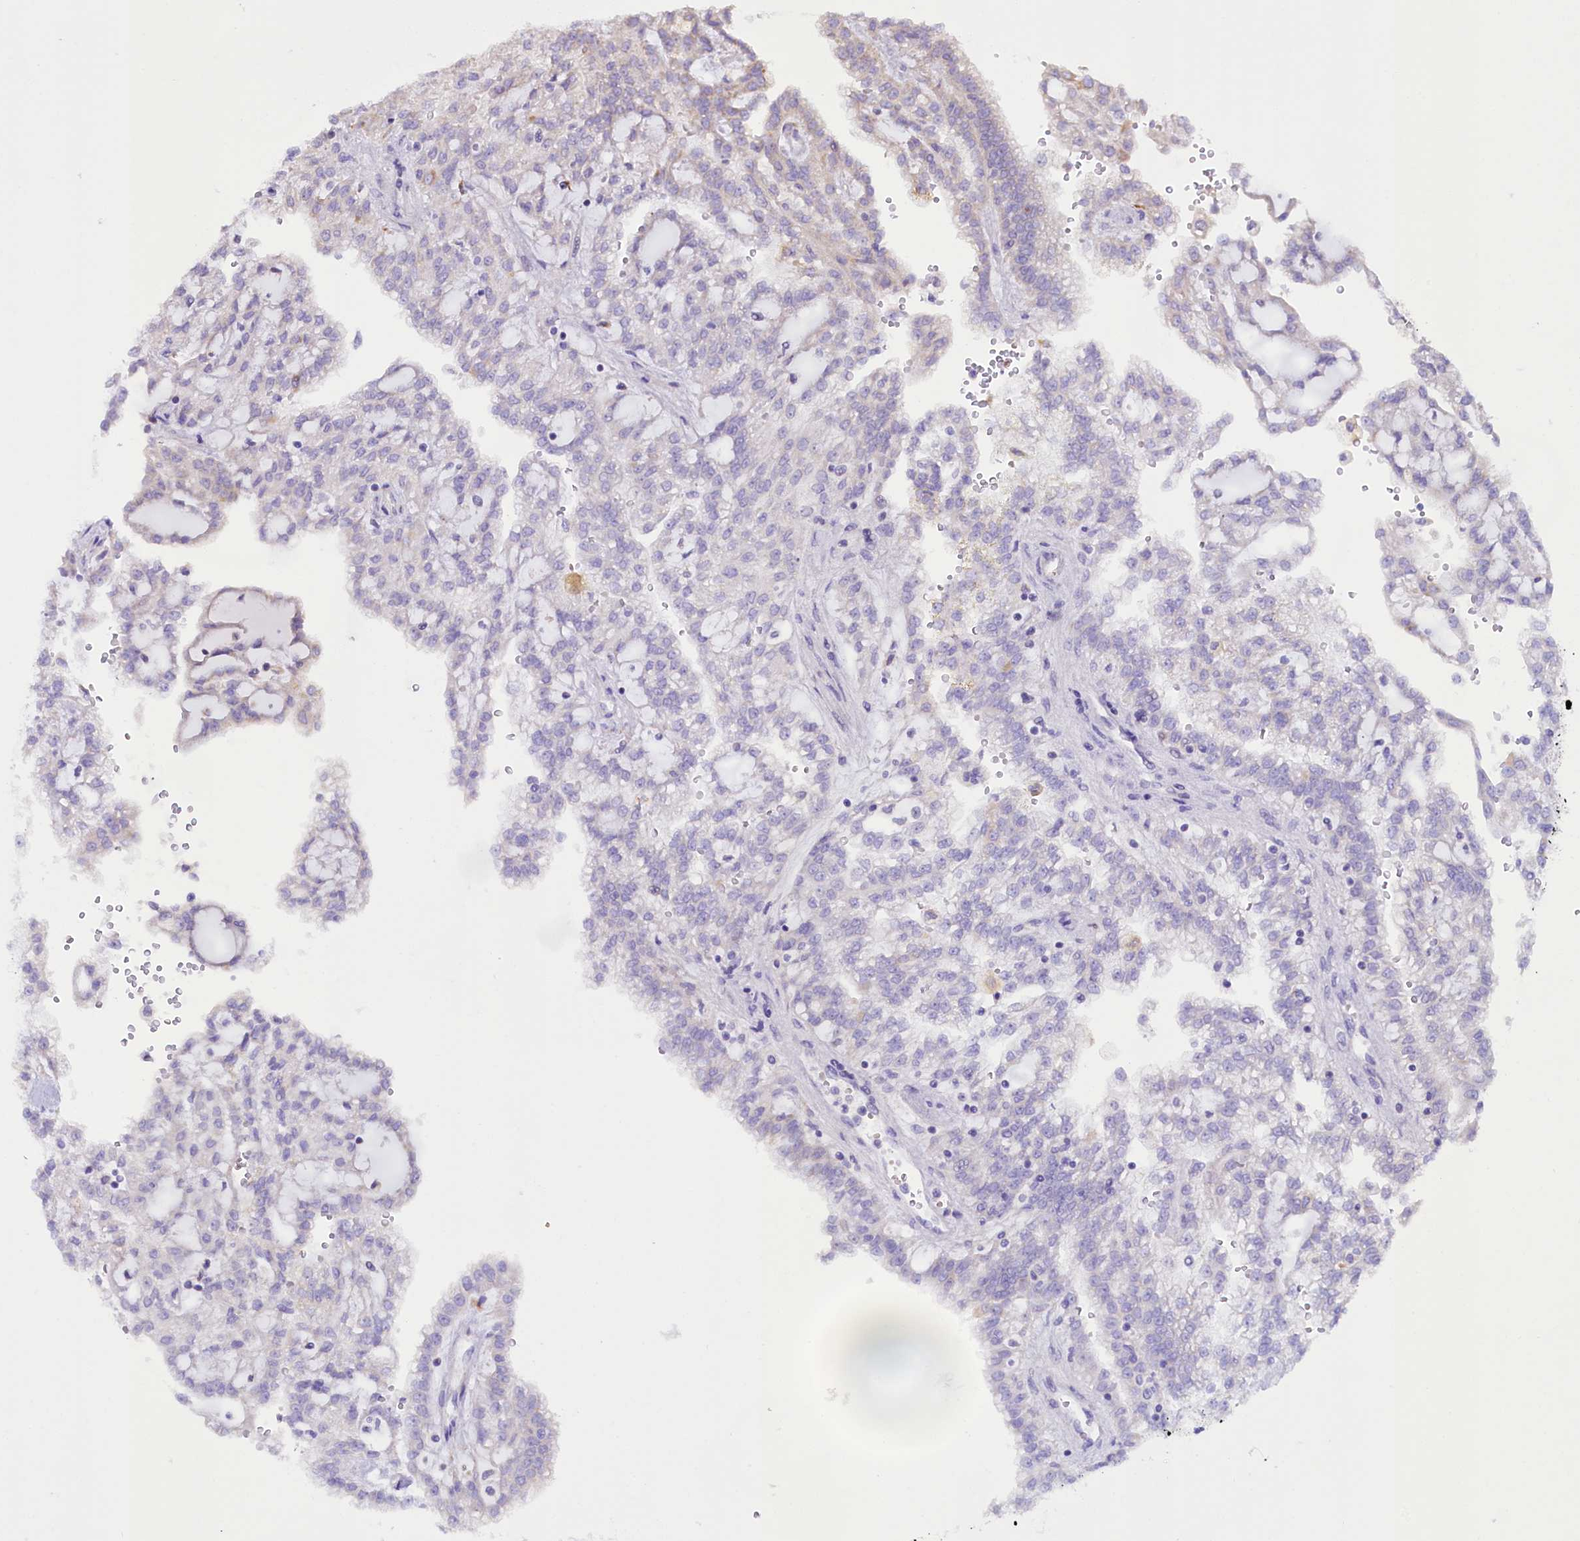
{"staining": {"intensity": "negative", "quantity": "none", "location": "none"}, "tissue": "renal cancer", "cell_type": "Tumor cells", "image_type": "cancer", "snomed": [{"axis": "morphology", "description": "Adenocarcinoma, NOS"}, {"axis": "topography", "description": "Kidney"}], "caption": "Tumor cells show no significant protein positivity in renal cancer.", "gene": "ST7", "patient": {"sex": "male", "age": 63}}